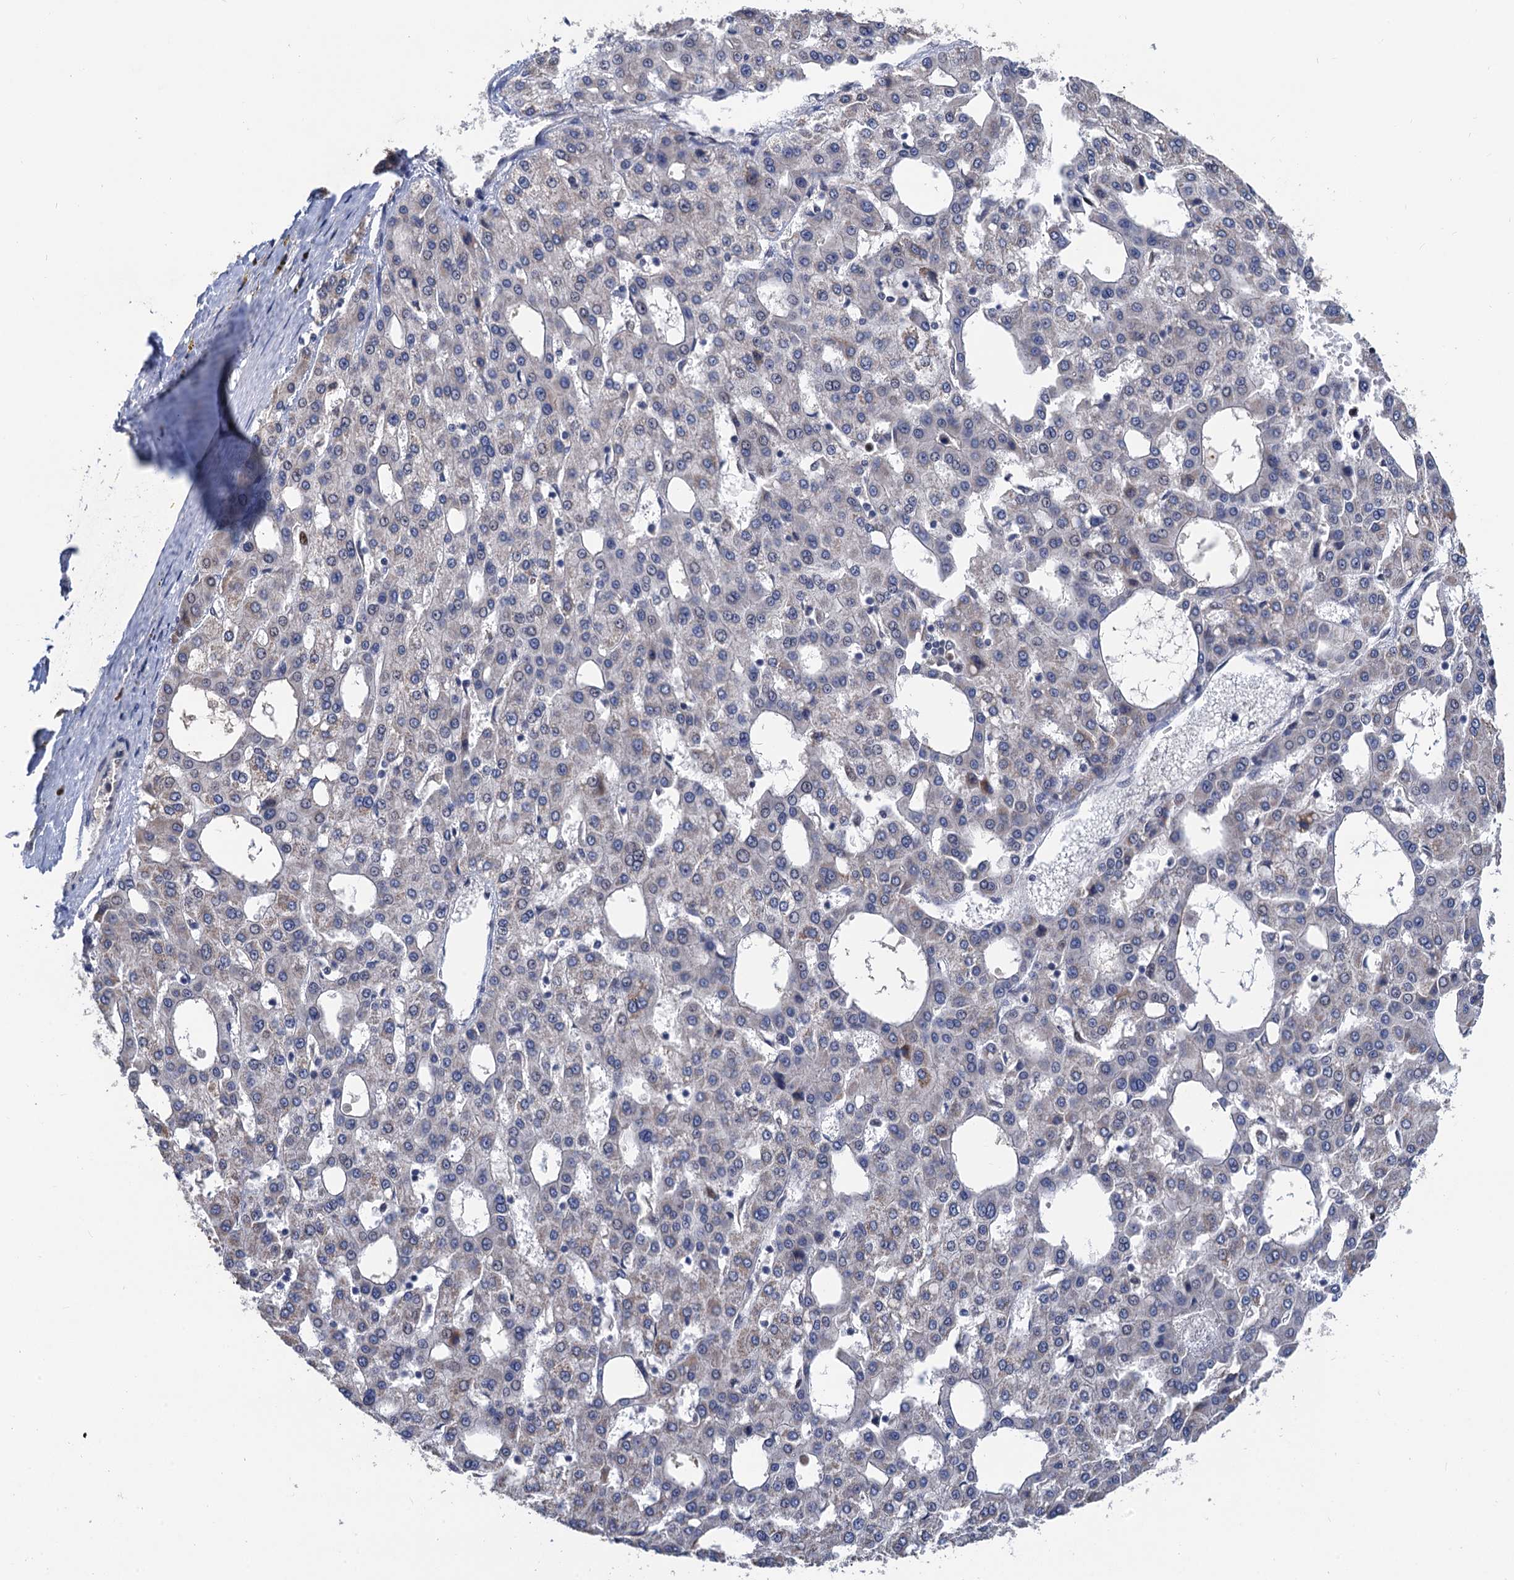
{"staining": {"intensity": "negative", "quantity": "none", "location": "none"}, "tissue": "liver cancer", "cell_type": "Tumor cells", "image_type": "cancer", "snomed": [{"axis": "morphology", "description": "Carcinoma, Hepatocellular, NOS"}, {"axis": "topography", "description": "Liver"}], "caption": "IHC of liver cancer exhibits no positivity in tumor cells.", "gene": "TSEN34", "patient": {"sex": "male", "age": 47}}